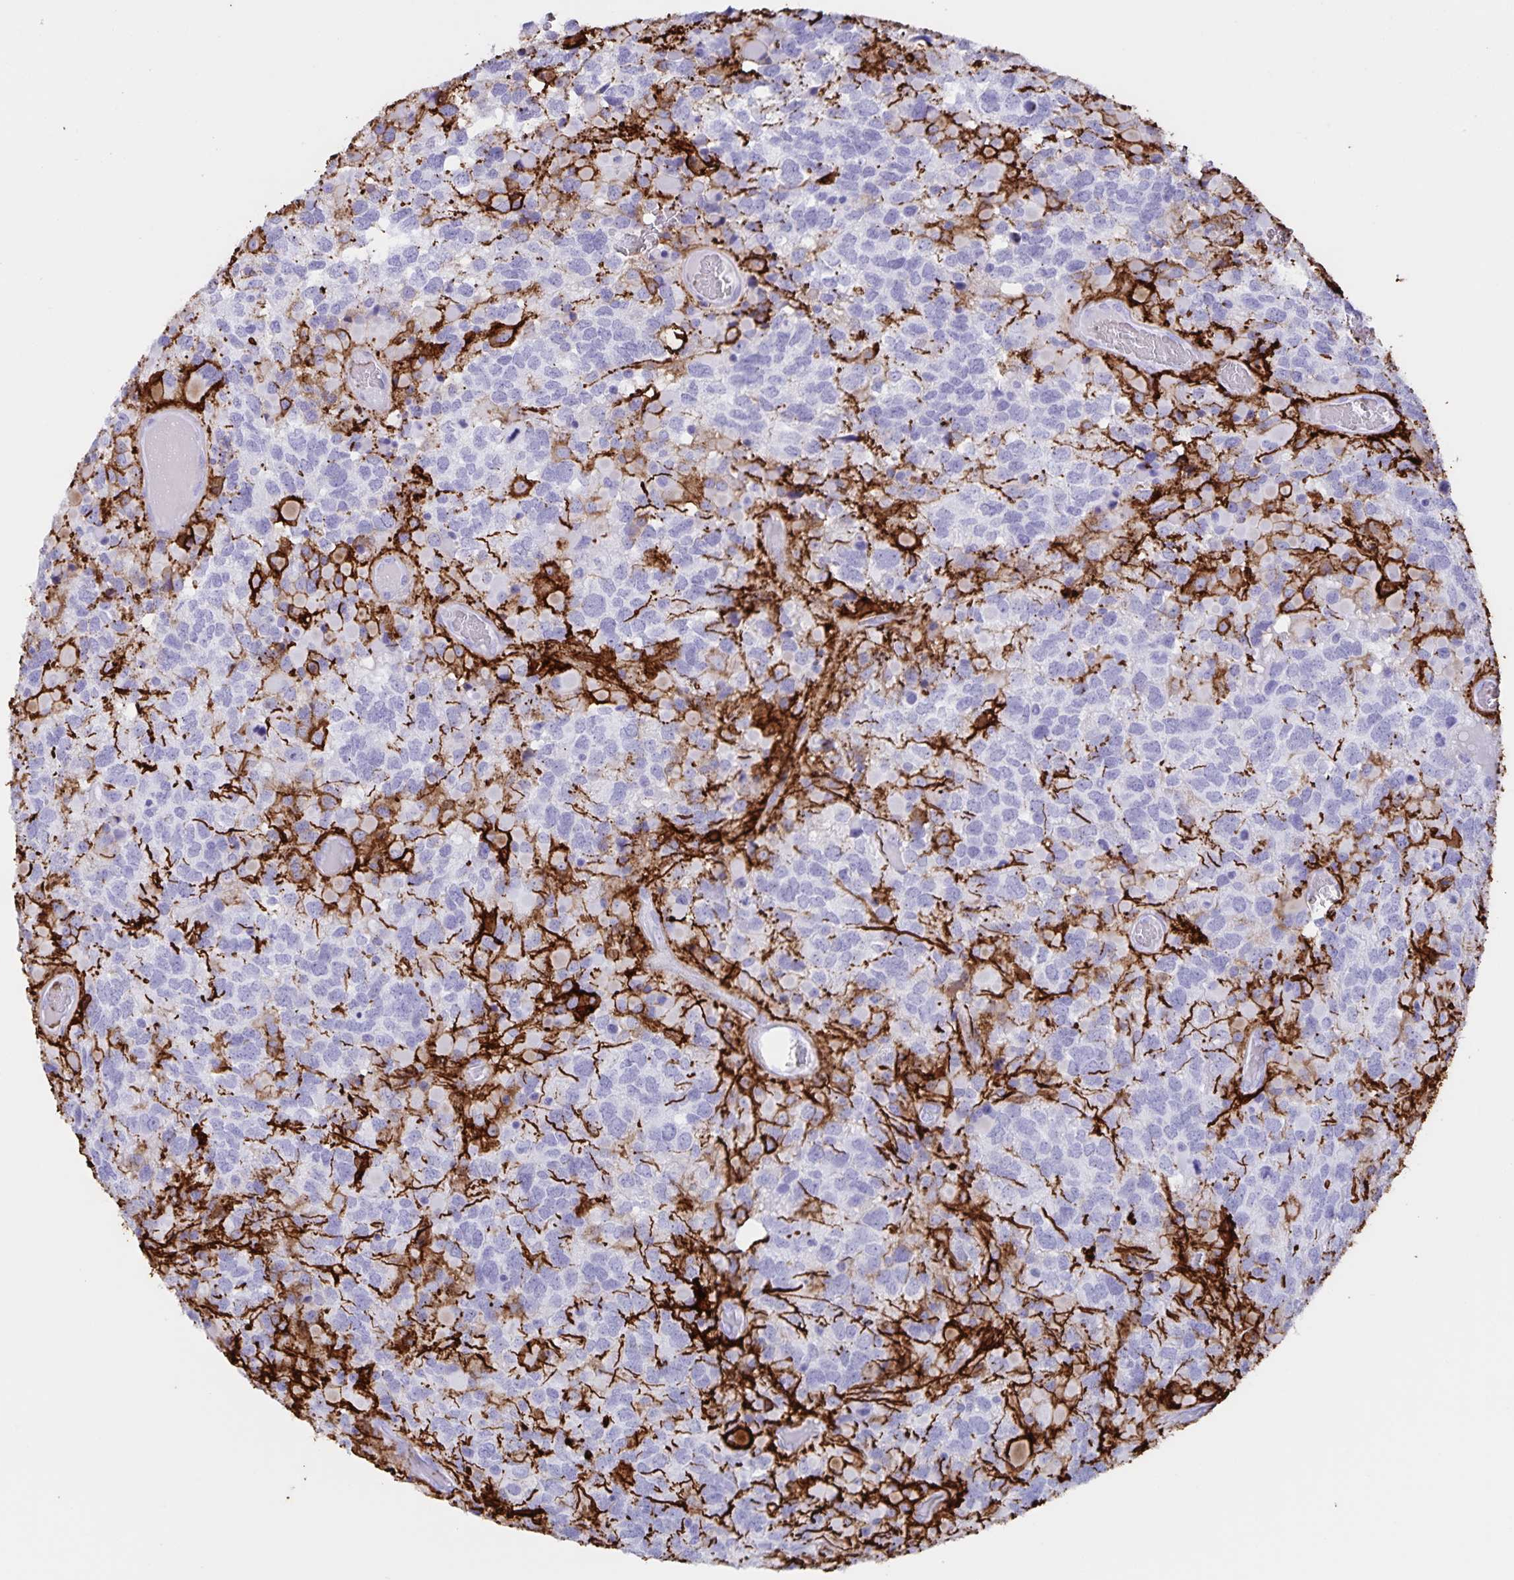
{"staining": {"intensity": "negative", "quantity": "none", "location": "none"}, "tissue": "glioma", "cell_type": "Tumor cells", "image_type": "cancer", "snomed": [{"axis": "morphology", "description": "Glioma, malignant, High grade"}, {"axis": "topography", "description": "Brain"}], "caption": "The image exhibits no staining of tumor cells in glioma. (DAB immunohistochemistry (IHC) with hematoxylin counter stain).", "gene": "AQP4", "patient": {"sex": "female", "age": 40}}